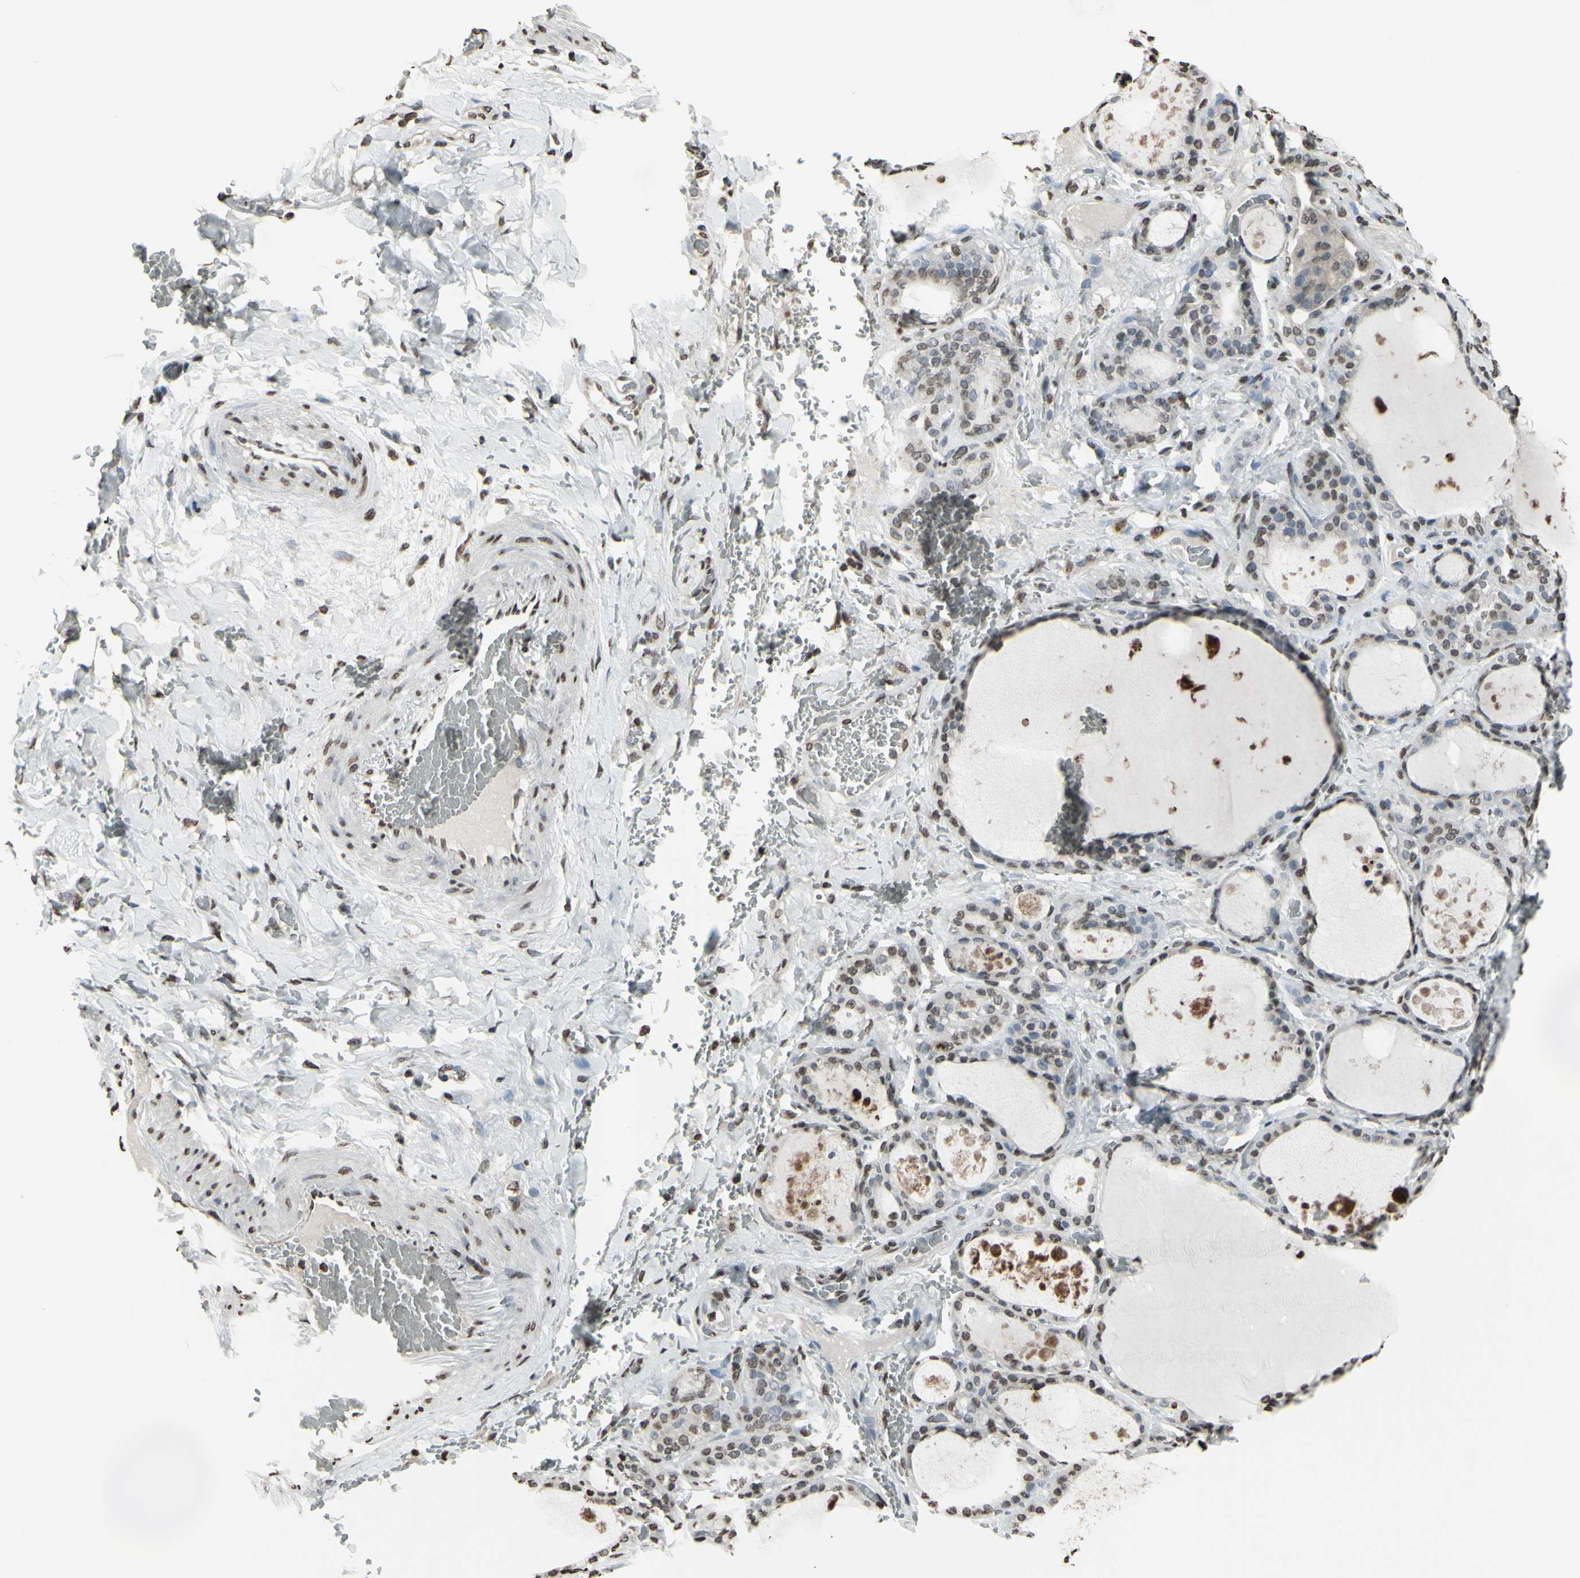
{"staining": {"intensity": "weak", "quantity": "25%-75%", "location": "nuclear"}, "tissue": "thyroid gland", "cell_type": "Glandular cells", "image_type": "normal", "snomed": [{"axis": "morphology", "description": "Normal tissue, NOS"}, {"axis": "topography", "description": "Thyroid gland"}], "caption": "Approximately 25%-75% of glandular cells in benign thyroid gland reveal weak nuclear protein staining as visualized by brown immunohistochemical staining.", "gene": "CD79B", "patient": {"sex": "male", "age": 61}}